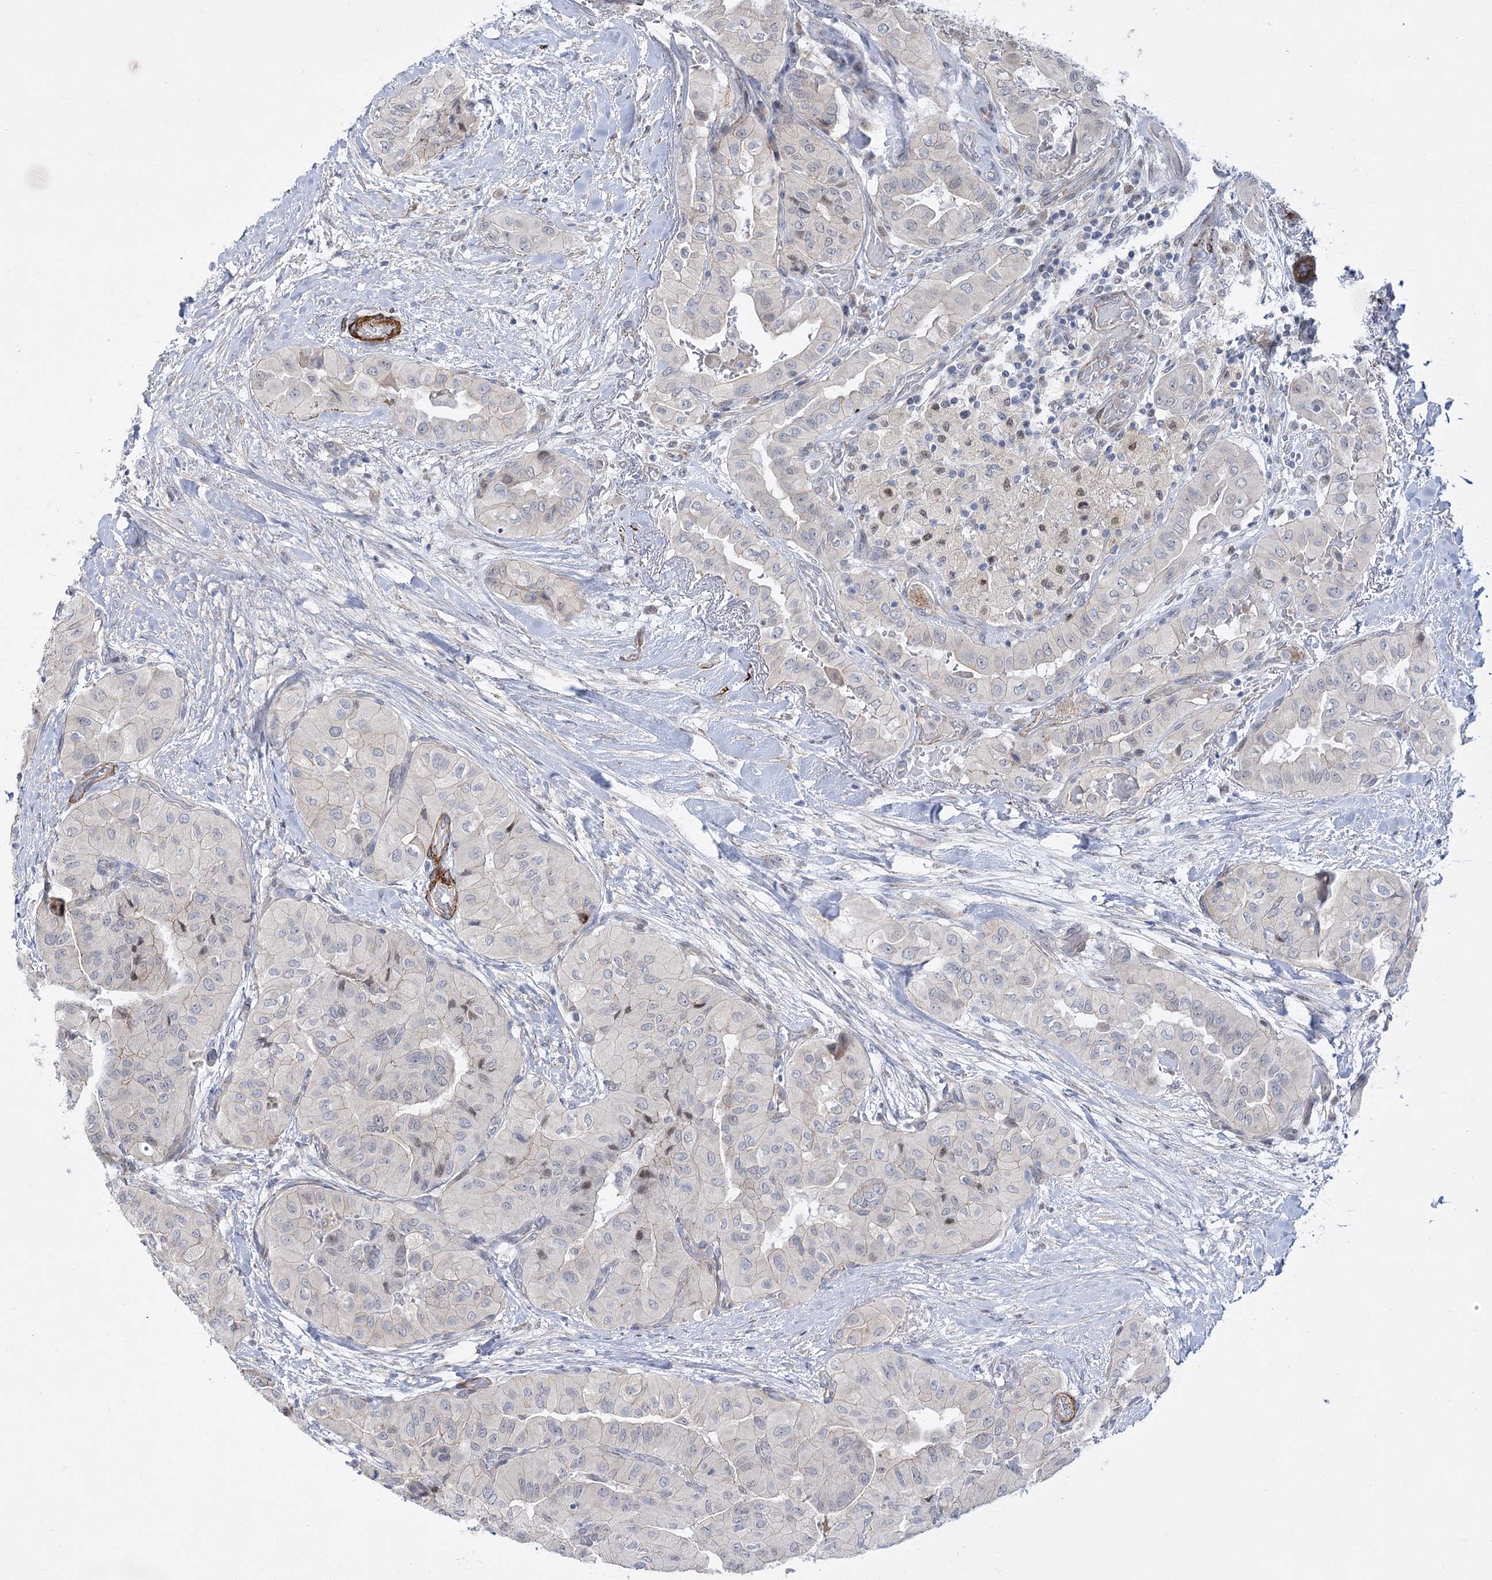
{"staining": {"intensity": "negative", "quantity": "none", "location": "none"}, "tissue": "thyroid cancer", "cell_type": "Tumor cells", "image_type": "cancer", "snomed": [{"axis": "morphology", "description": "Papillary adenocarcinoma, NOS"}, {"axis": "topography", "description": "Thyroid gland"}], "caption": "The micrograph reveals no significant positivity in tumor cells of thyroid papillary adenocarcinoma.", "gene": "ARSI", "patient": {"sex": "female", "age": 59}}